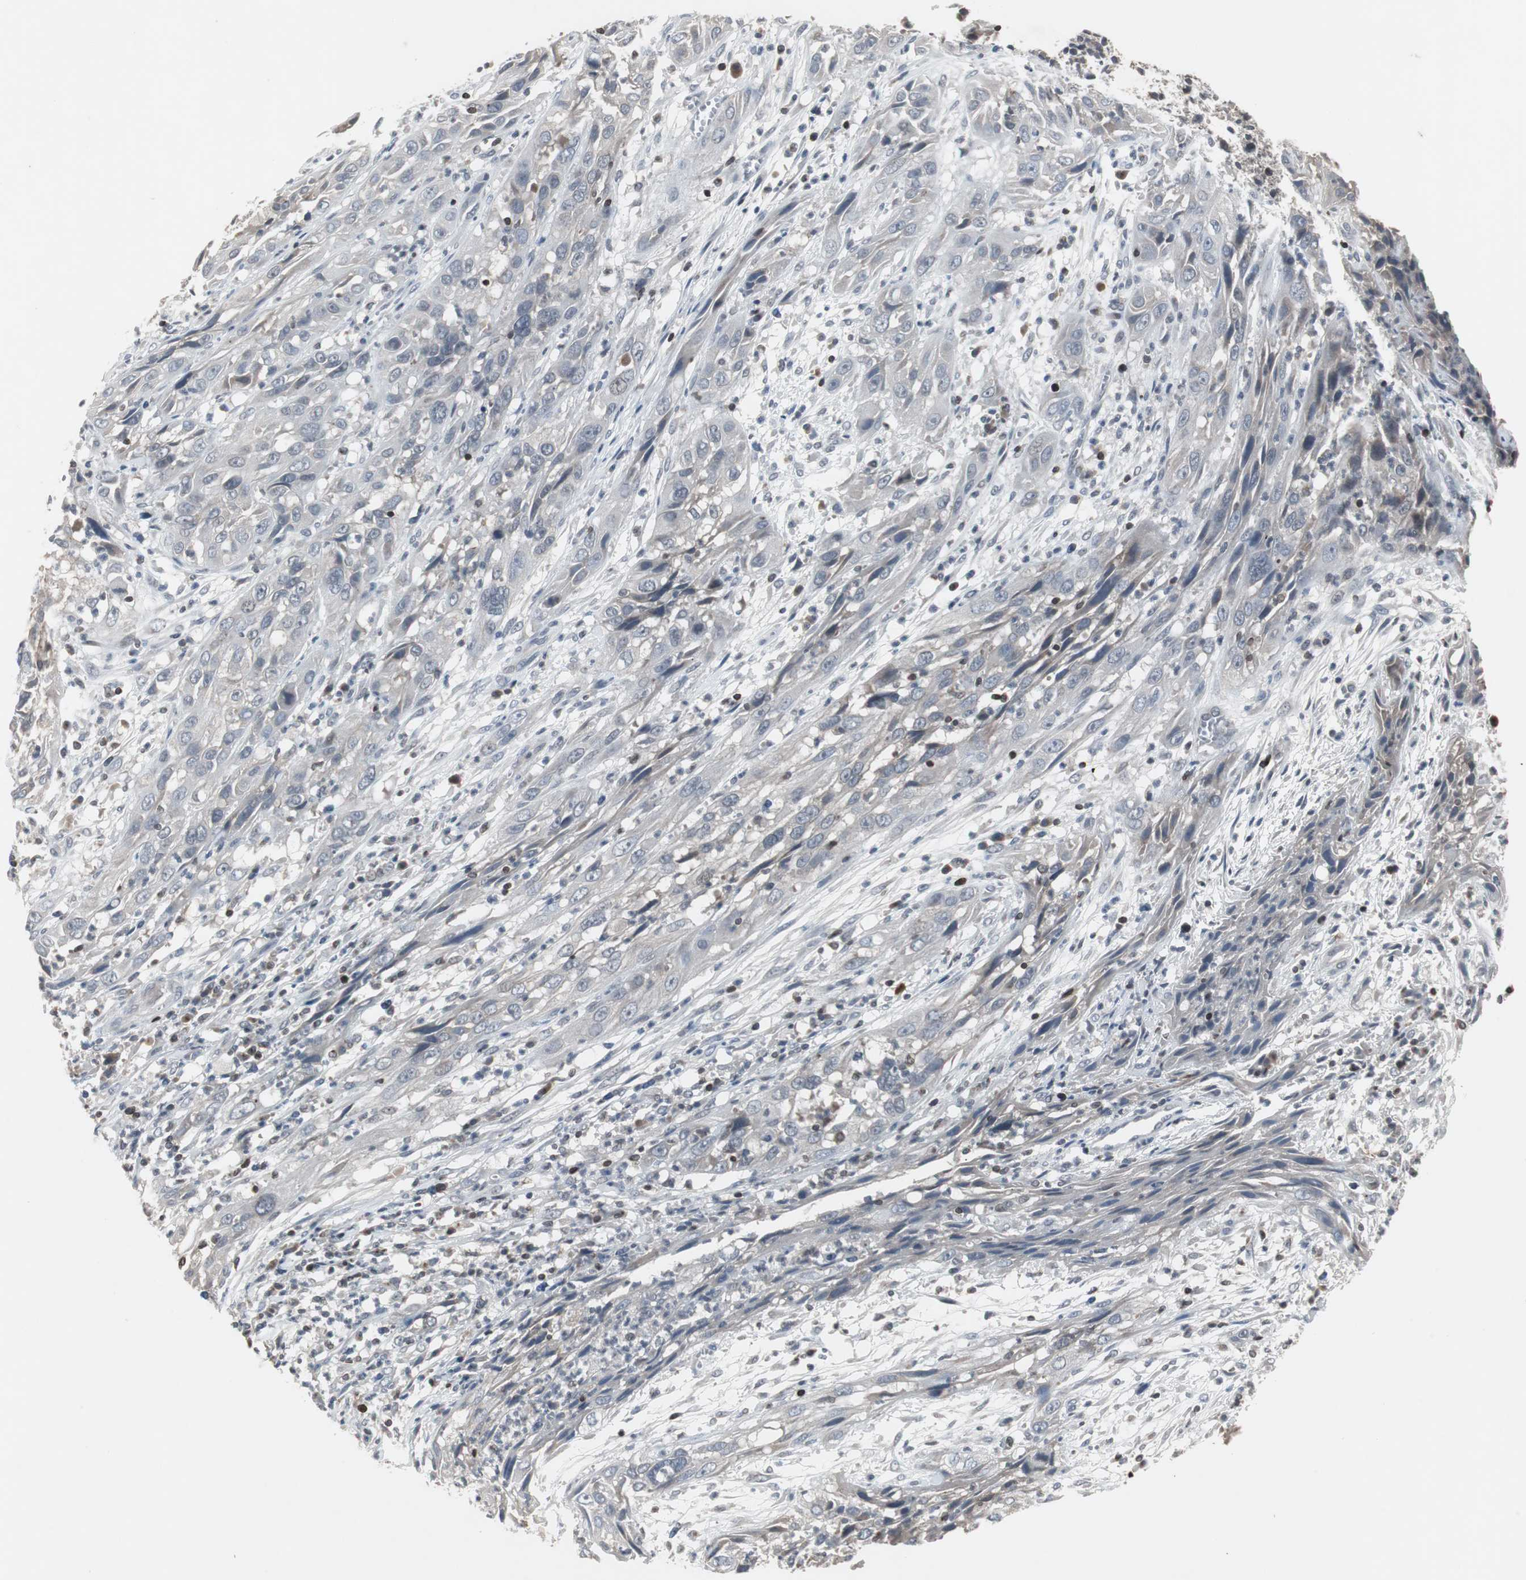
{"staining": {"intensity": "negative", "quantity": "none", "location": "none"}, "tissue": "cervical cancer", "cell_type": "Tumor cells", "image_type": "cancer", "snomed": [{"axis": "morphology", "description": "Squamous cell carcinoma, NOS"}, {"axis": "topography", "description": "Cervix"}], "caption": "Tumor cells show no significant protein positivity in cervical cancer (squamous cell carcinoma).", "gene": "ZNF396", "patient": {"sex": "female", "age": 32}}